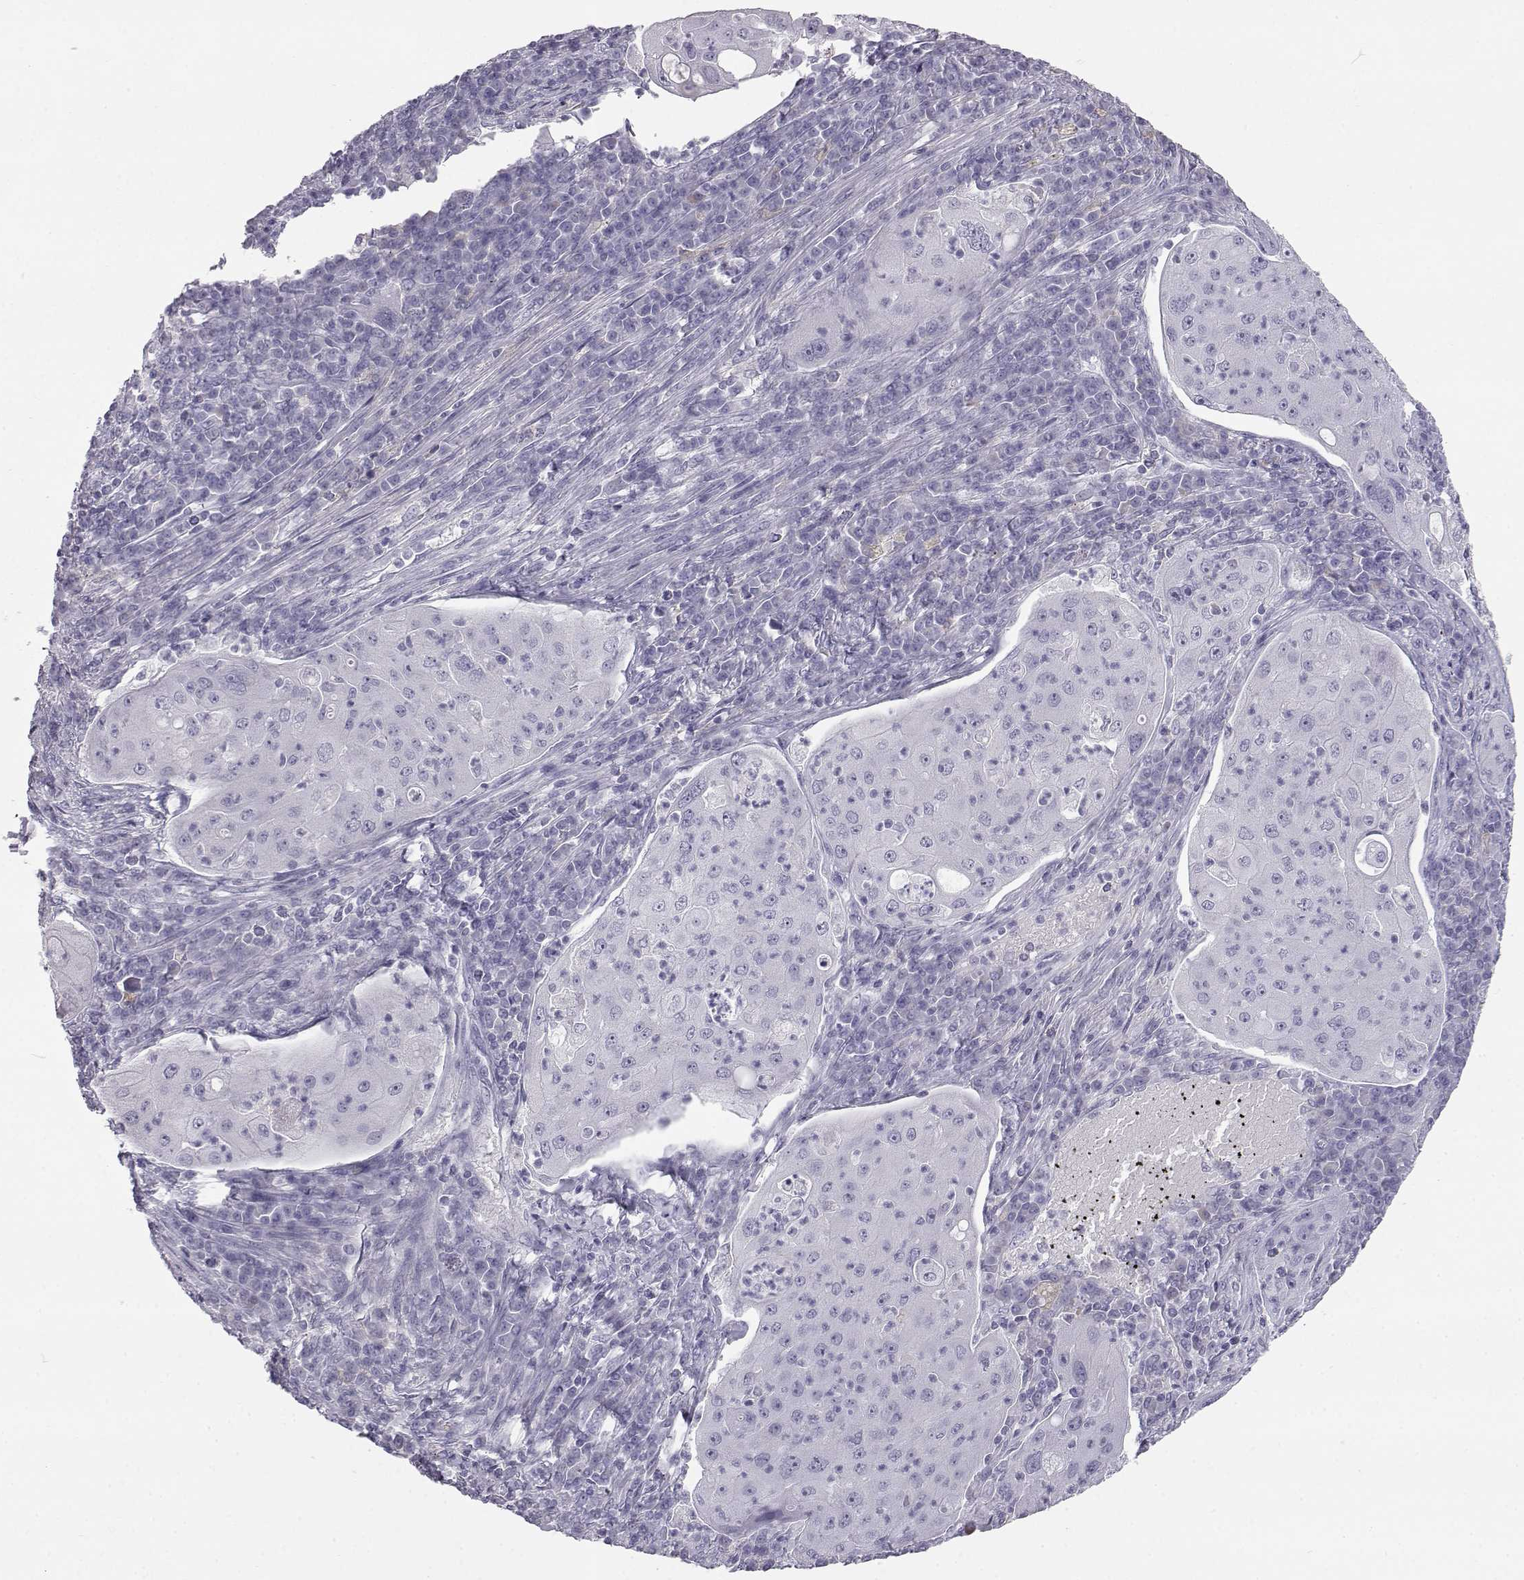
{"staining": {"intensity": "negative", "quantity": "none", "location": "none"}, "tissue": "lung cancer", "cell_type": "Tumor cells", "image_type": "cancer", "snomed": [{"axis": "morphology", "description": "Squamous cell carcinoma, NOS"}, {"axis": "topography", "description": "Lung"}], "caption": "Tumor cells show no significant protein positivity in squamous cell carcinoma (lung).", "gene": "ITLN2", "patient": {"sex": "female", "age": 59}}